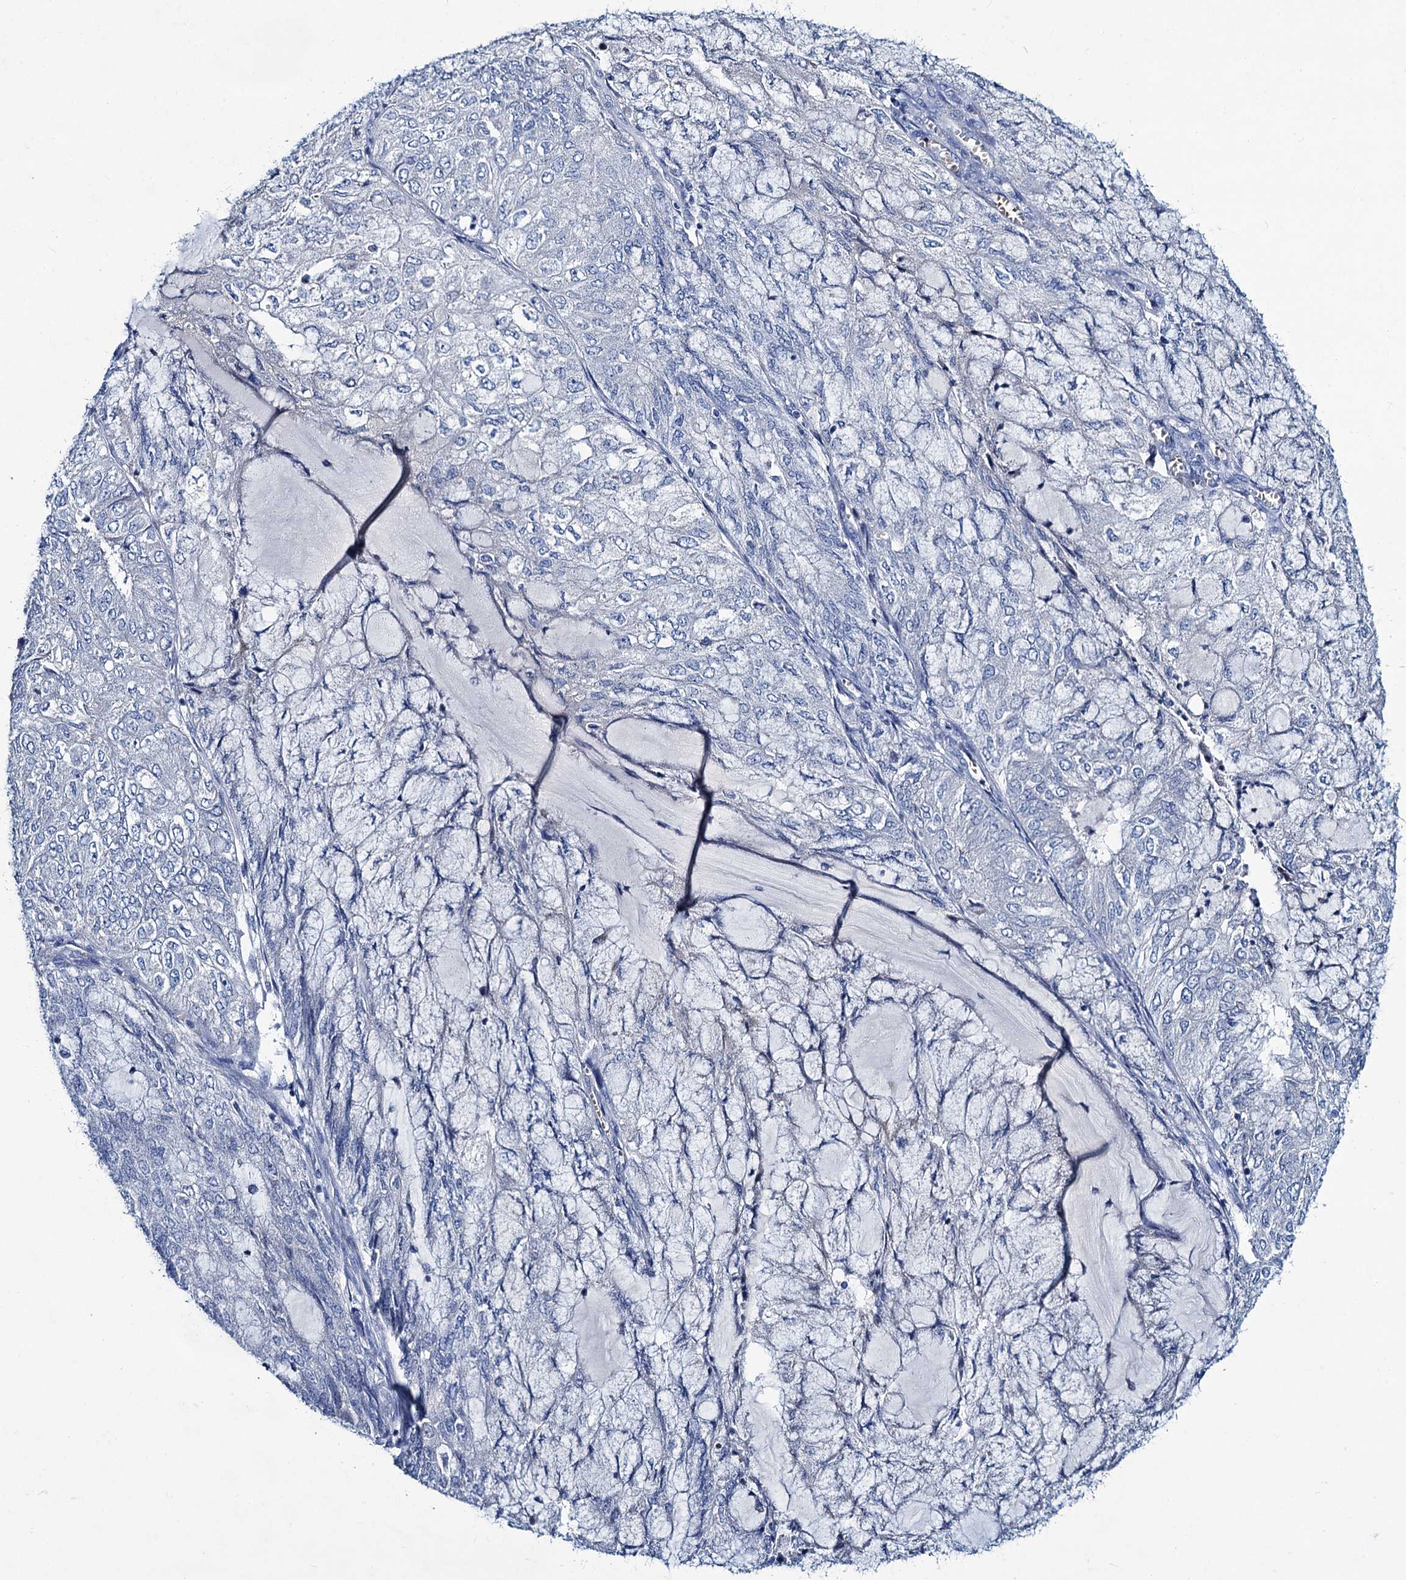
{"staining": {"intensity": "negative", "quantity": "none", "location": "none"}, "tissue": "endometrial cancer", "cell_type": "Tumor cells", "image_type": "cancer", "snomed": [{"axis": "morphology", "description": "Adenocarcinoma, NOS"}, {"axis": "topography", "description": "Endometrium"}], "caption": "Tumor cells are negative for protein expression in human endometrial adenocarcinoma.", "gene": "RTKN2", "patient": {"sex": "female", "age": 81}}